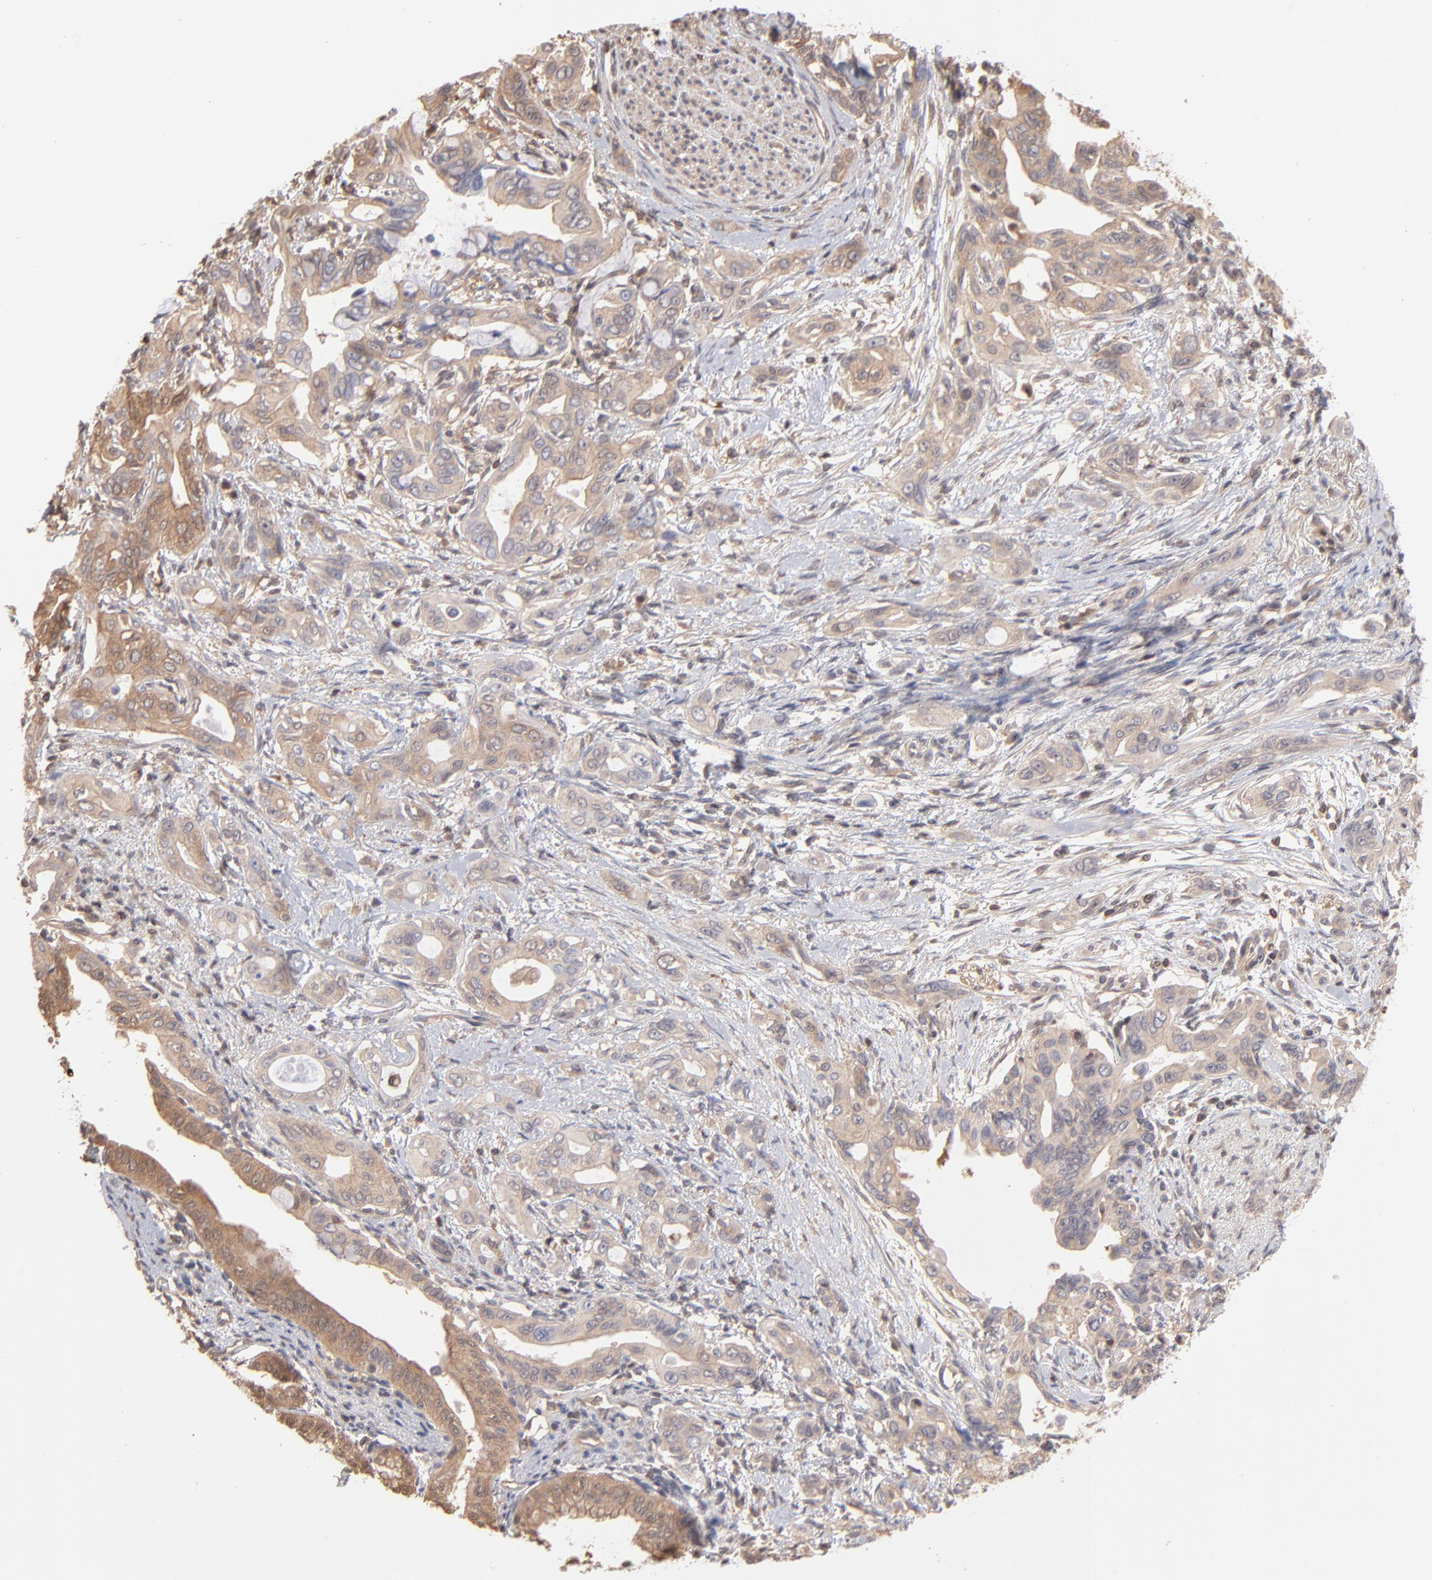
{"staining": {"intensity": "moderate", "quantity": ">75%", "location": "cytoplasmic/membranous"}, "tissue": "pancreatic cancer", "cell_type": "Tumor cells", "image_type": "cancer", "snomed": [{"axis": "morphology", "description": "Adenocarcinoma, NOS"}, {"axis": "topography", "description": "Pancreas"}], "caption": "Approximately >75% of tumor cells in pancreatic adenocarcinoma show moderate cytoplasmic/membranous protein expression as visualized by brown immunohistochemical staining.", "gene": "MAP2K2", "patient": {"sex": "female", "age": 60}}